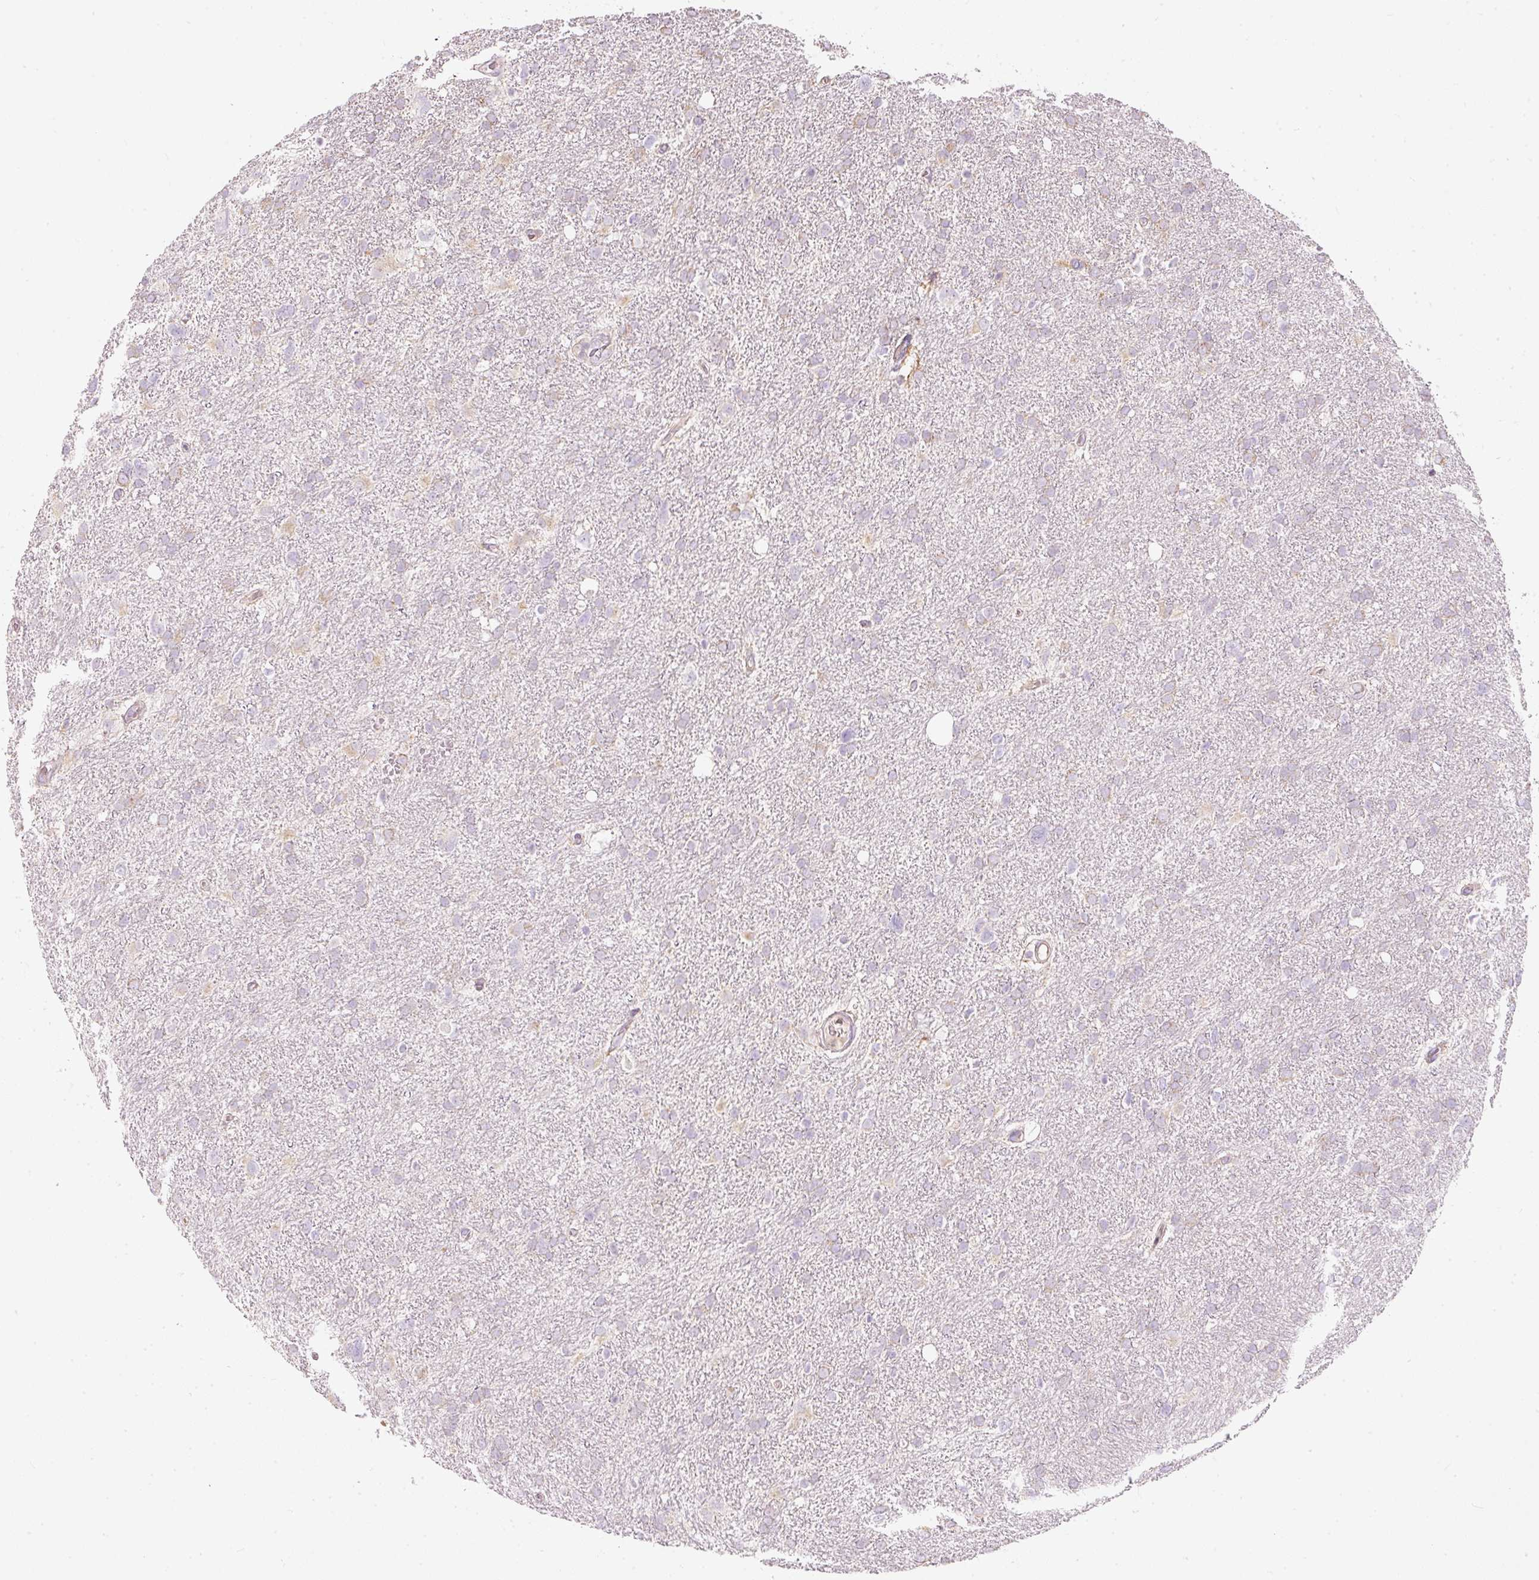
{"staining": {"intensity": "negative", "quantity": "none", "location": "none"}, "tissue": "glioma", "cell_type": "Tumor cells", "image_type": "cancer", "snomed": [{"axis": "morphology", "description": "Glioma, malignant, High grade"}, {"axis": "topography", "description": "Brain"}], "caption": "Immunohistochemistry image of human malignant high-grade glioma stained for a protein (brown), which demonstrates no staining in tumor cells.", "gene": "RNF39", "patient": {"sex": "male", "age": 61}}